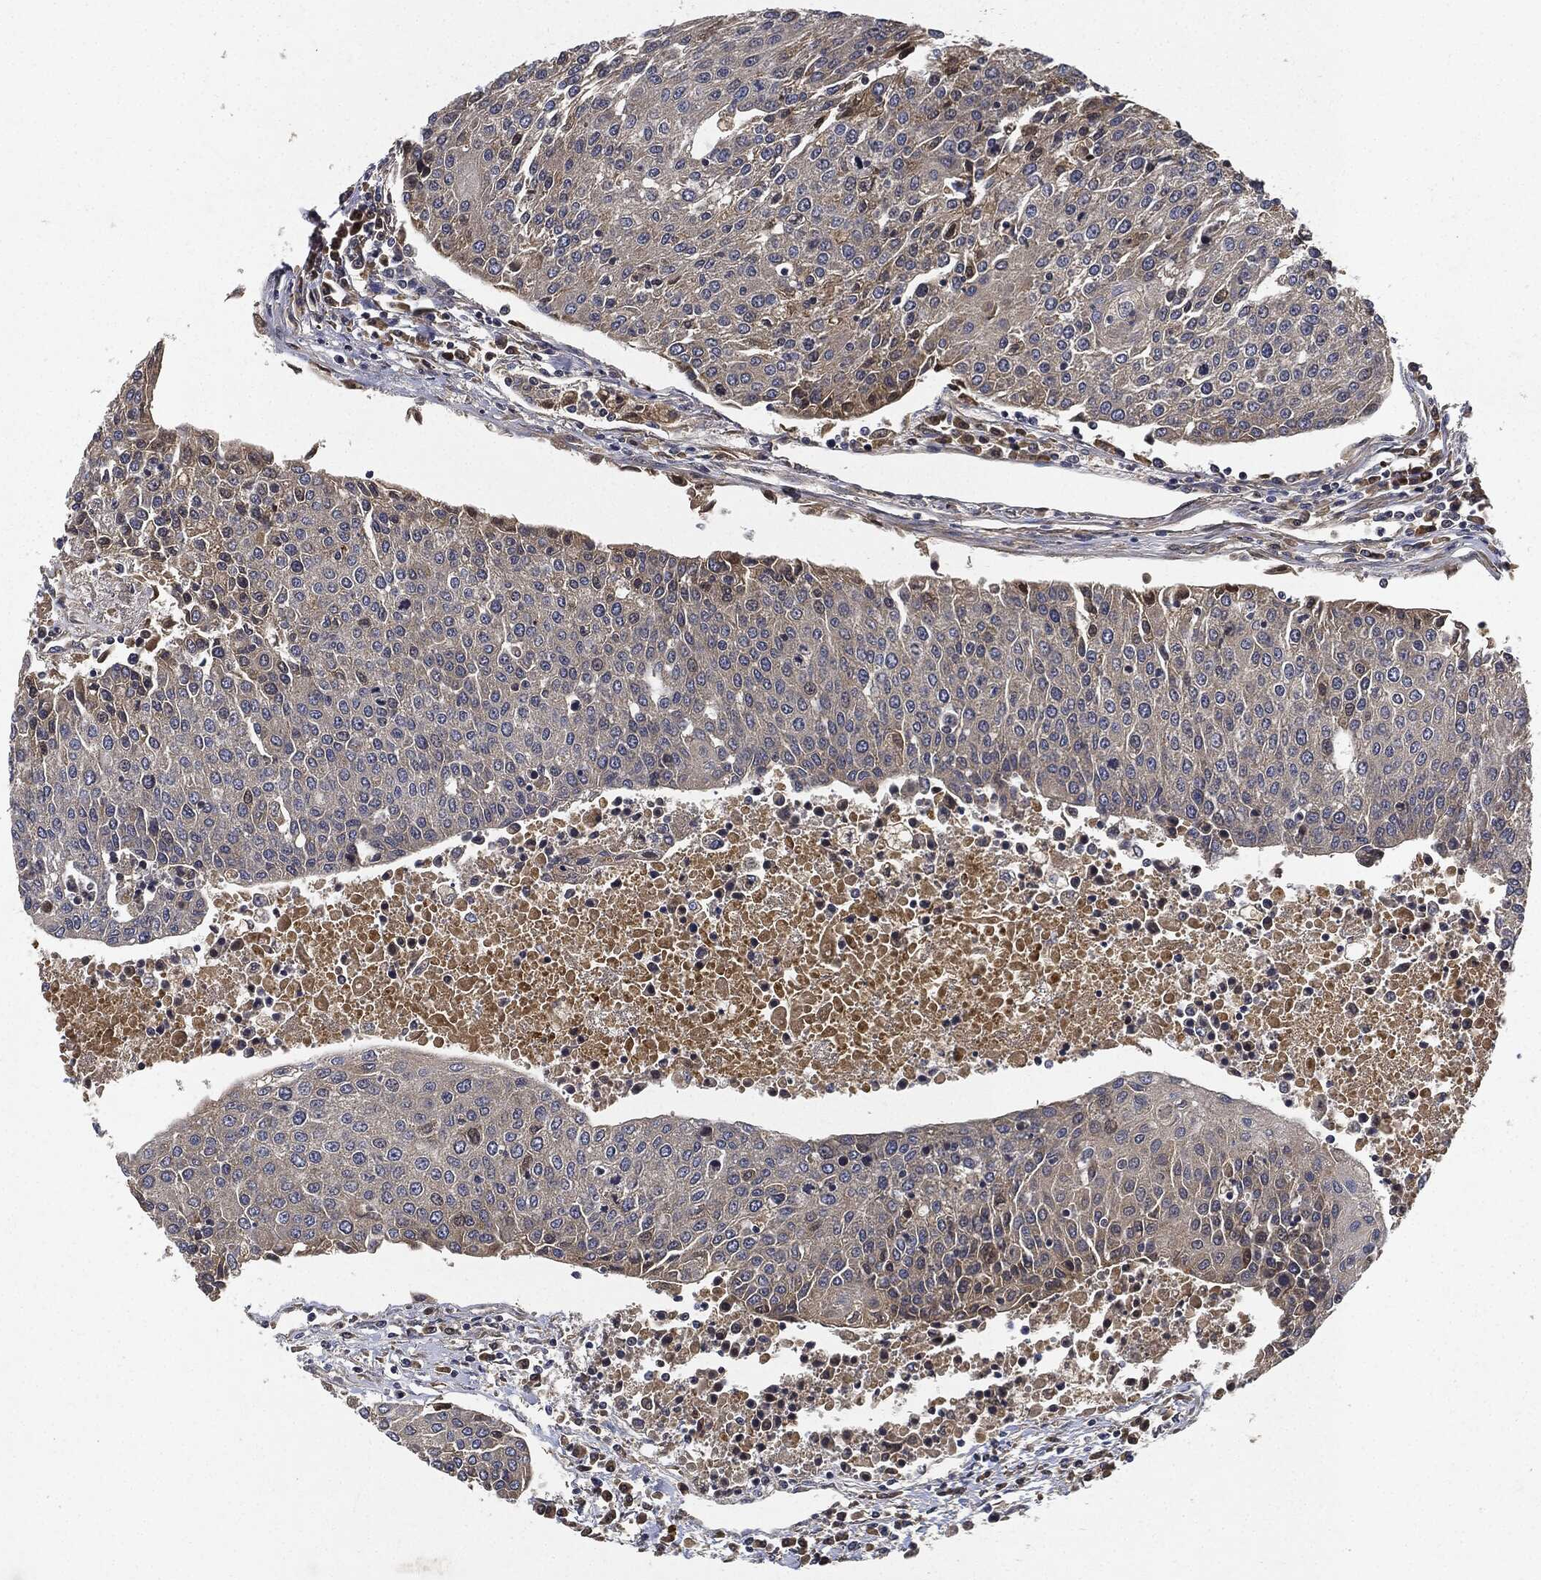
{"staining": {"intensity": "negative", "quantity": "none", "location": "none"}, "tissue": "urothelial cancer", "cell_type": "Tumor cells", "image_type": "cancer", "snomed": [{"axis": "morphology", "description": "Urothelial carcinoma, High grade"}, {"axis": "topography", "description": "Urinary bladder"}], "caption": "IHC histopathology image of human urothelial cancer stained for a protein (brown), which reveals no positivity in tumor cells. Nuclei are stained in blue.", "gene": "MLST8", "patient": {"sex": "female", "age": 85}}